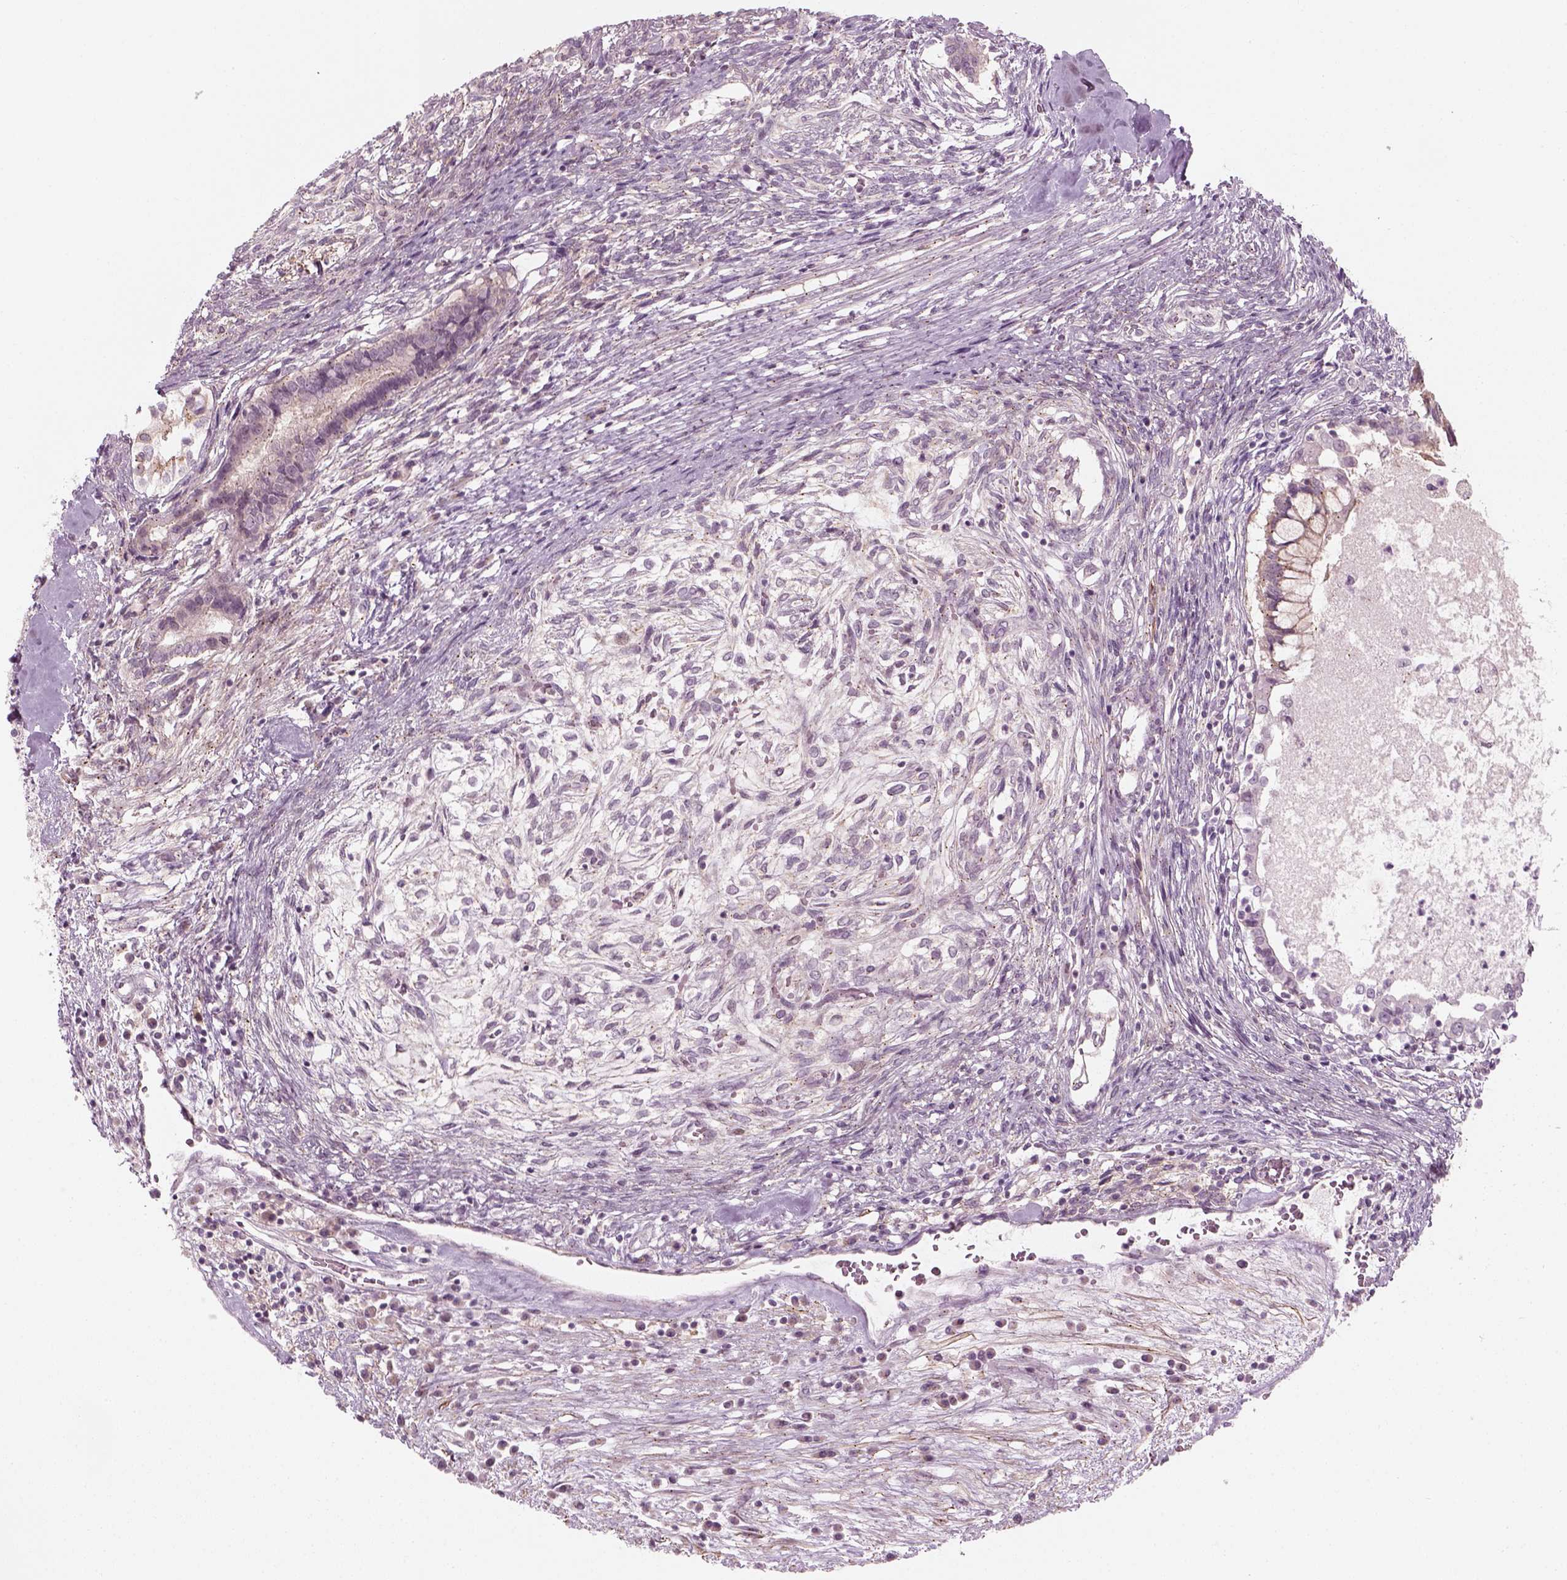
{"staining": {"intensity": "negative", "quantity": "none", "location": "none"}, "tissue": "testis cancer", "cell_type": "Tumor cells", "image_type": "cancer", "snomed": [{"axis": "morphology", "description": "Carcinoma, Embryonal, NOS"}, {"axis": "topography", "description": "Testis"}], "caption": "Testis cancer (embryonal carcinoma) was stained to show a protein in brown. There is no significant positivity in tumor cells.", "gene": "MLIP", "patient": {"sex": "male", "age": 37}}